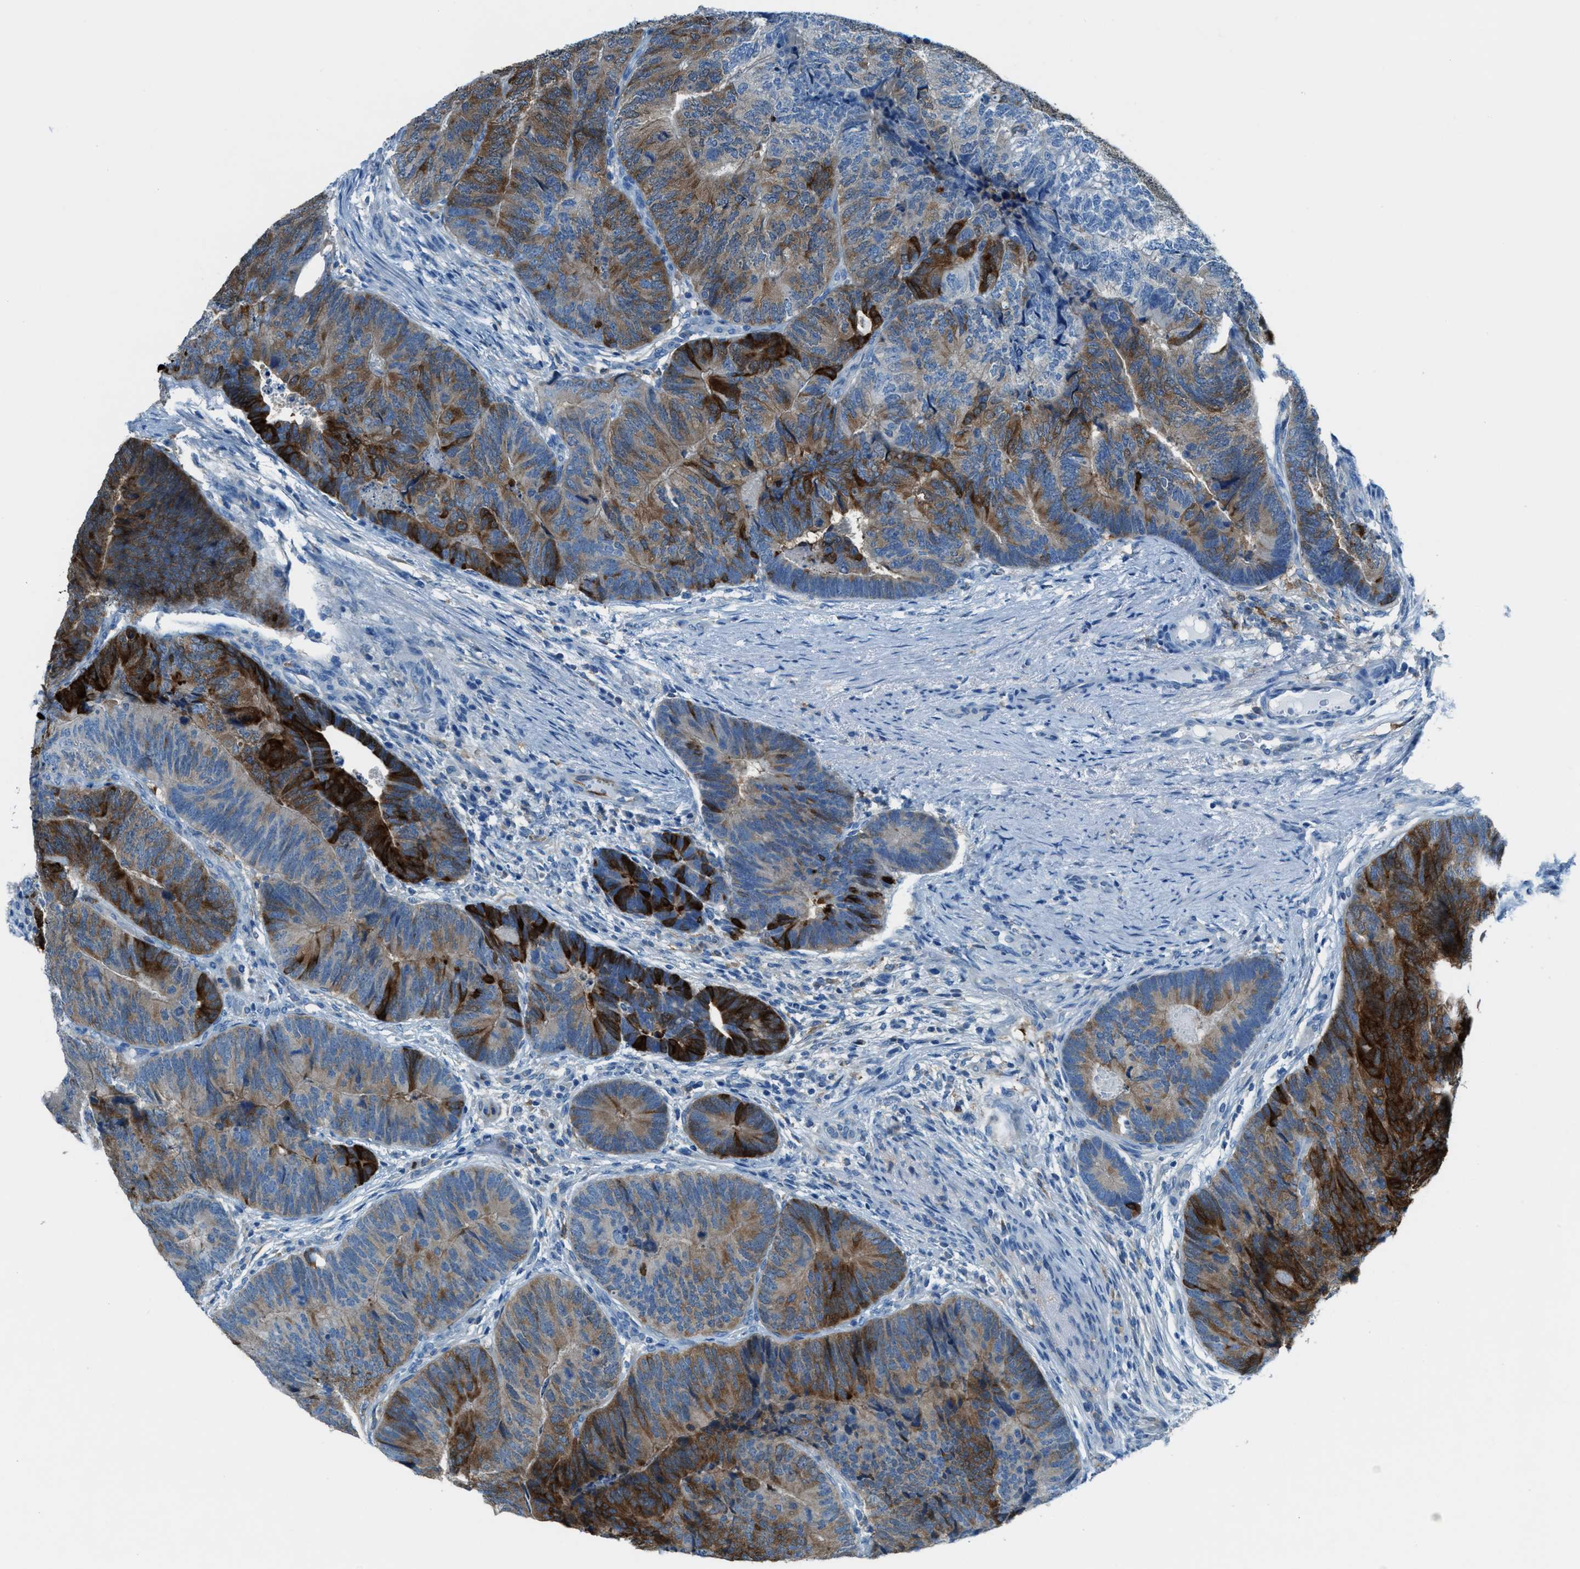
{"staining": {"intensity": "strong", "quantity": "25%-75%", "location": "cytoplasmic/membranous"}, "tissue": "colorectal cancer", "cell_type": "Tumor cells", "image_type": "cancer", "snomed": [{"axis": "morphology", "description": "Adenocarcinoma, NOS"}, {"axis": "topography", "description": "Colon"}], "caption": "Adenocarcinoma (colorectal) was stained to show a protein in brown. There is high levels of strong cytoplasmic/membranous expression in about 25%-75% of tumor cells.", "gene": "MATCAP2", "patient": {"sex": "female", "age": 67}}